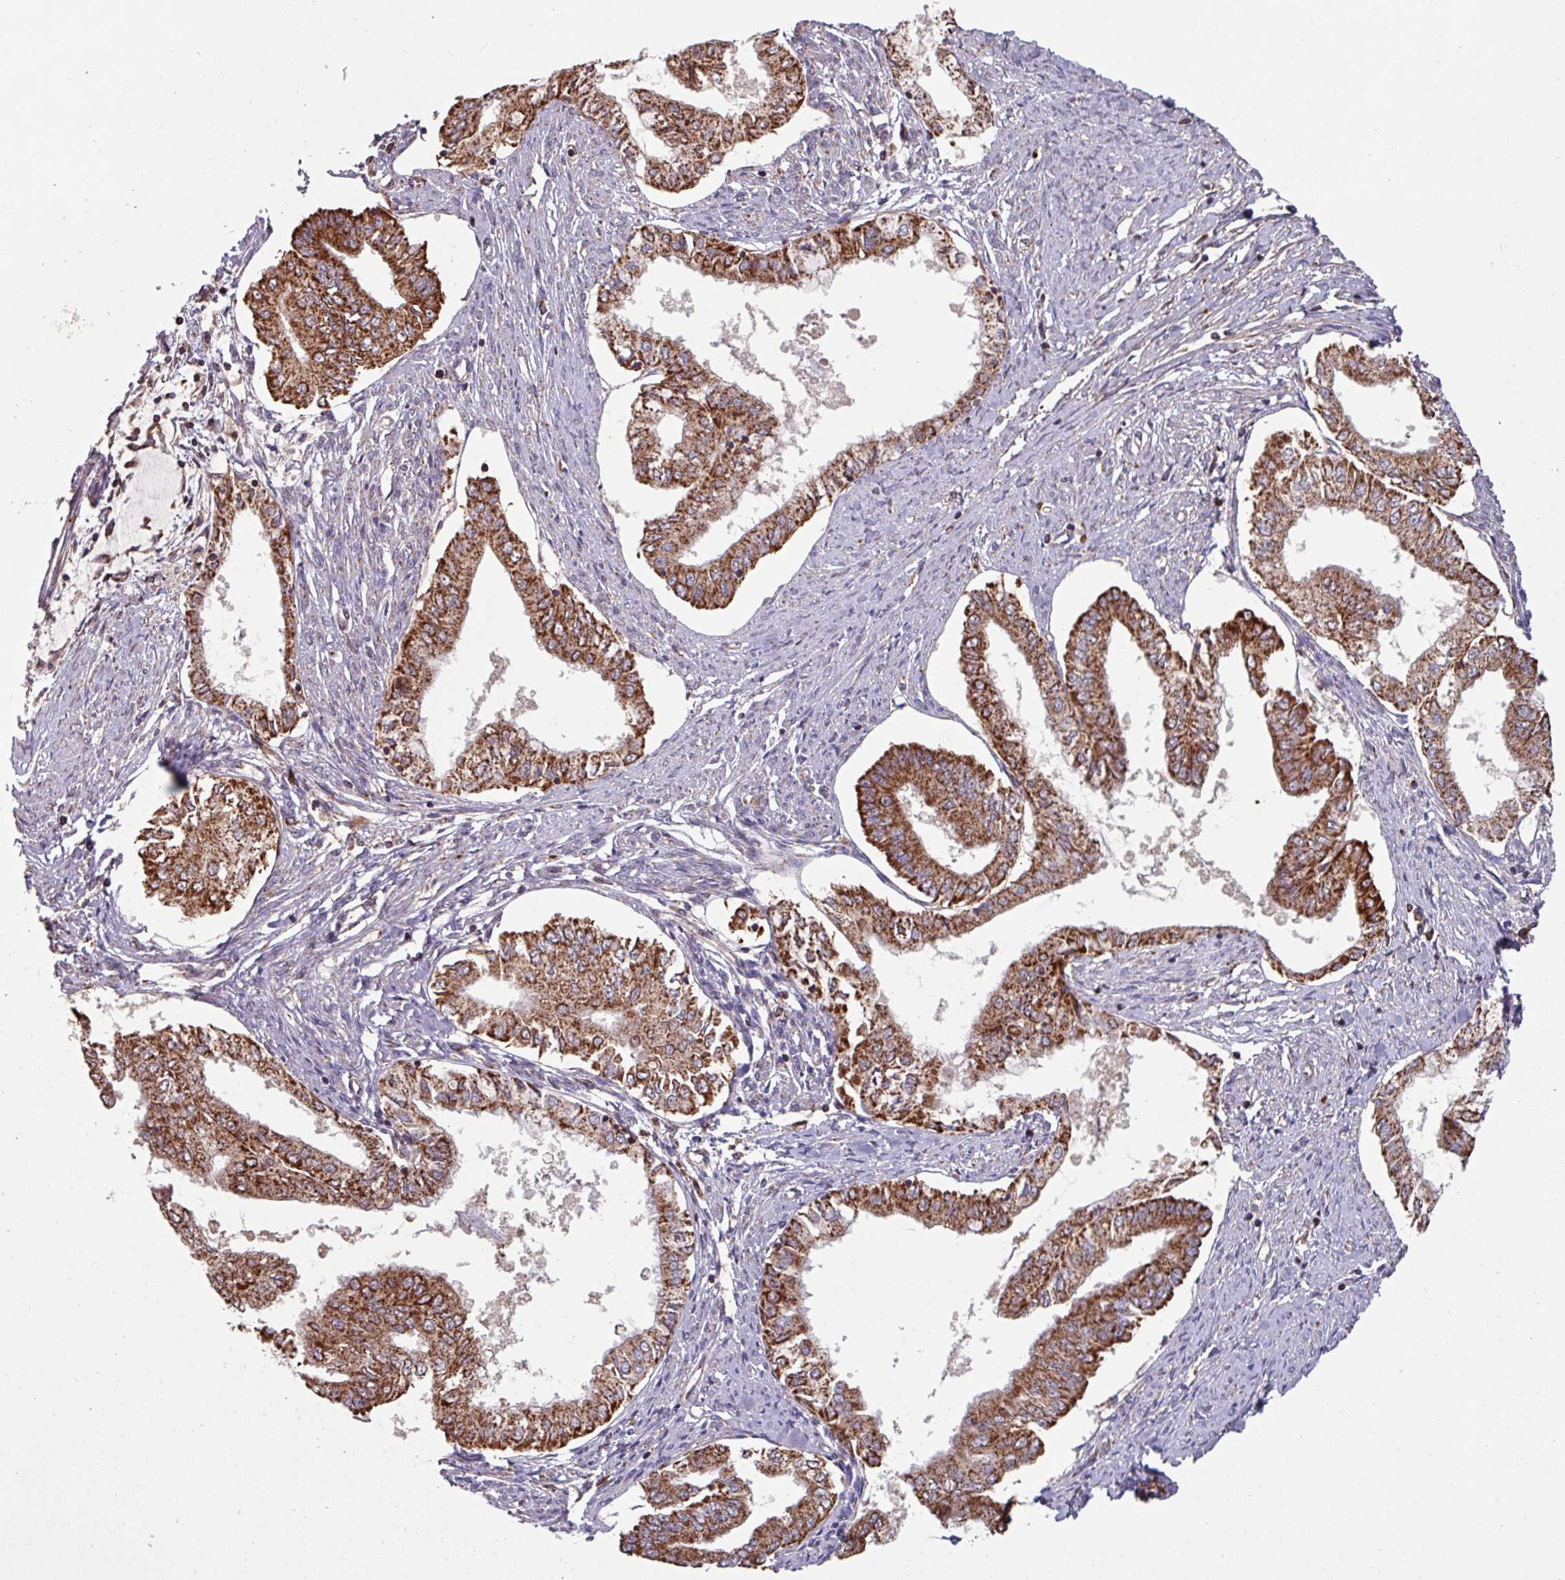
{"staining": {"intensity": "strong", "quantity": ">75%", "location": "cytoplasmic/membranous"}, "tissue": "endometrial cancer", "cell_type": "Tumor cells", "image_type": "cancer", "snomed": [{"axis": "morphology", "description": "Adenocarcinoma, NOS"}, {"axis": "topography", "description": "Endometrium"}], "caption": "High-magnification brightfield microscopy of endometrial cancer (adenocarcinoma) stained with DAB (brown) and counterstained with hematoxylin (blue). tumor cells exhibit strong cytoplasmic/membranous expression is appreciated in approximately>75% of cells.", "gene": "COX7C", "patient": {"sex": "female", "age": 76}}